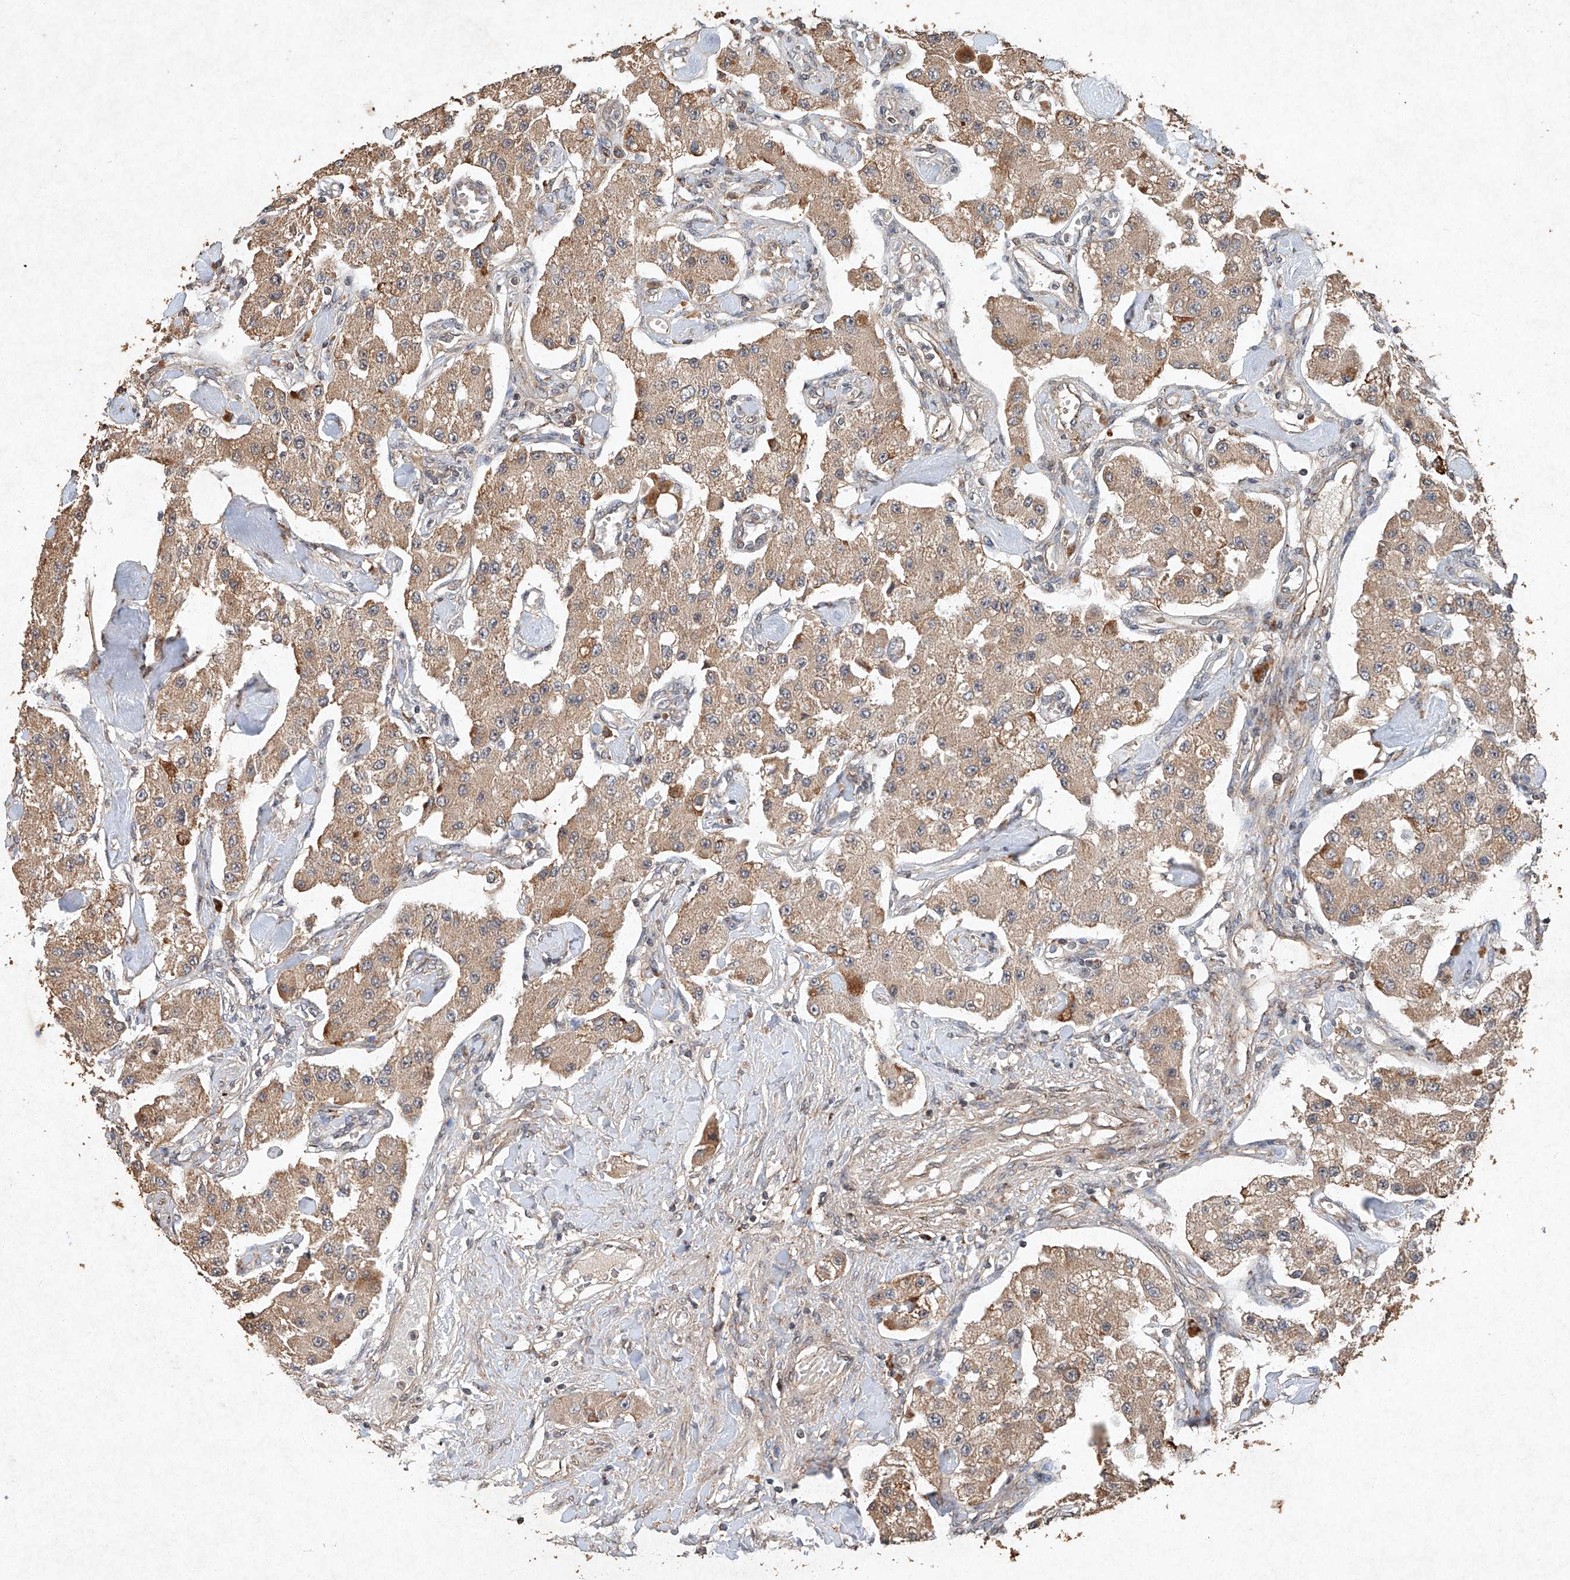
{"staining": {"intensity": "weak", "quantity": ">75%", "location": "cytoplasmic/membranous"}, "tissue": "carcinoid", "cell_type": "Tumor cells", "image_type": "cancer", "snomed": [{"axis": "morphology", "description": "Carcinoid, malignant, NOS"}, {"axis": "topography", "description": "Pancreas"}], "caption": "Protein analysis of carcinoid tissue demonstrates weak cytoplasmic/membranous expression in approximately >75% of tumor cells. (DAB (3,3'-diaminobenzidine) IHC with brightfield microscopy, high magnification).", "gene": "STK3", "patient": {"sex": "male", "age": 41}}